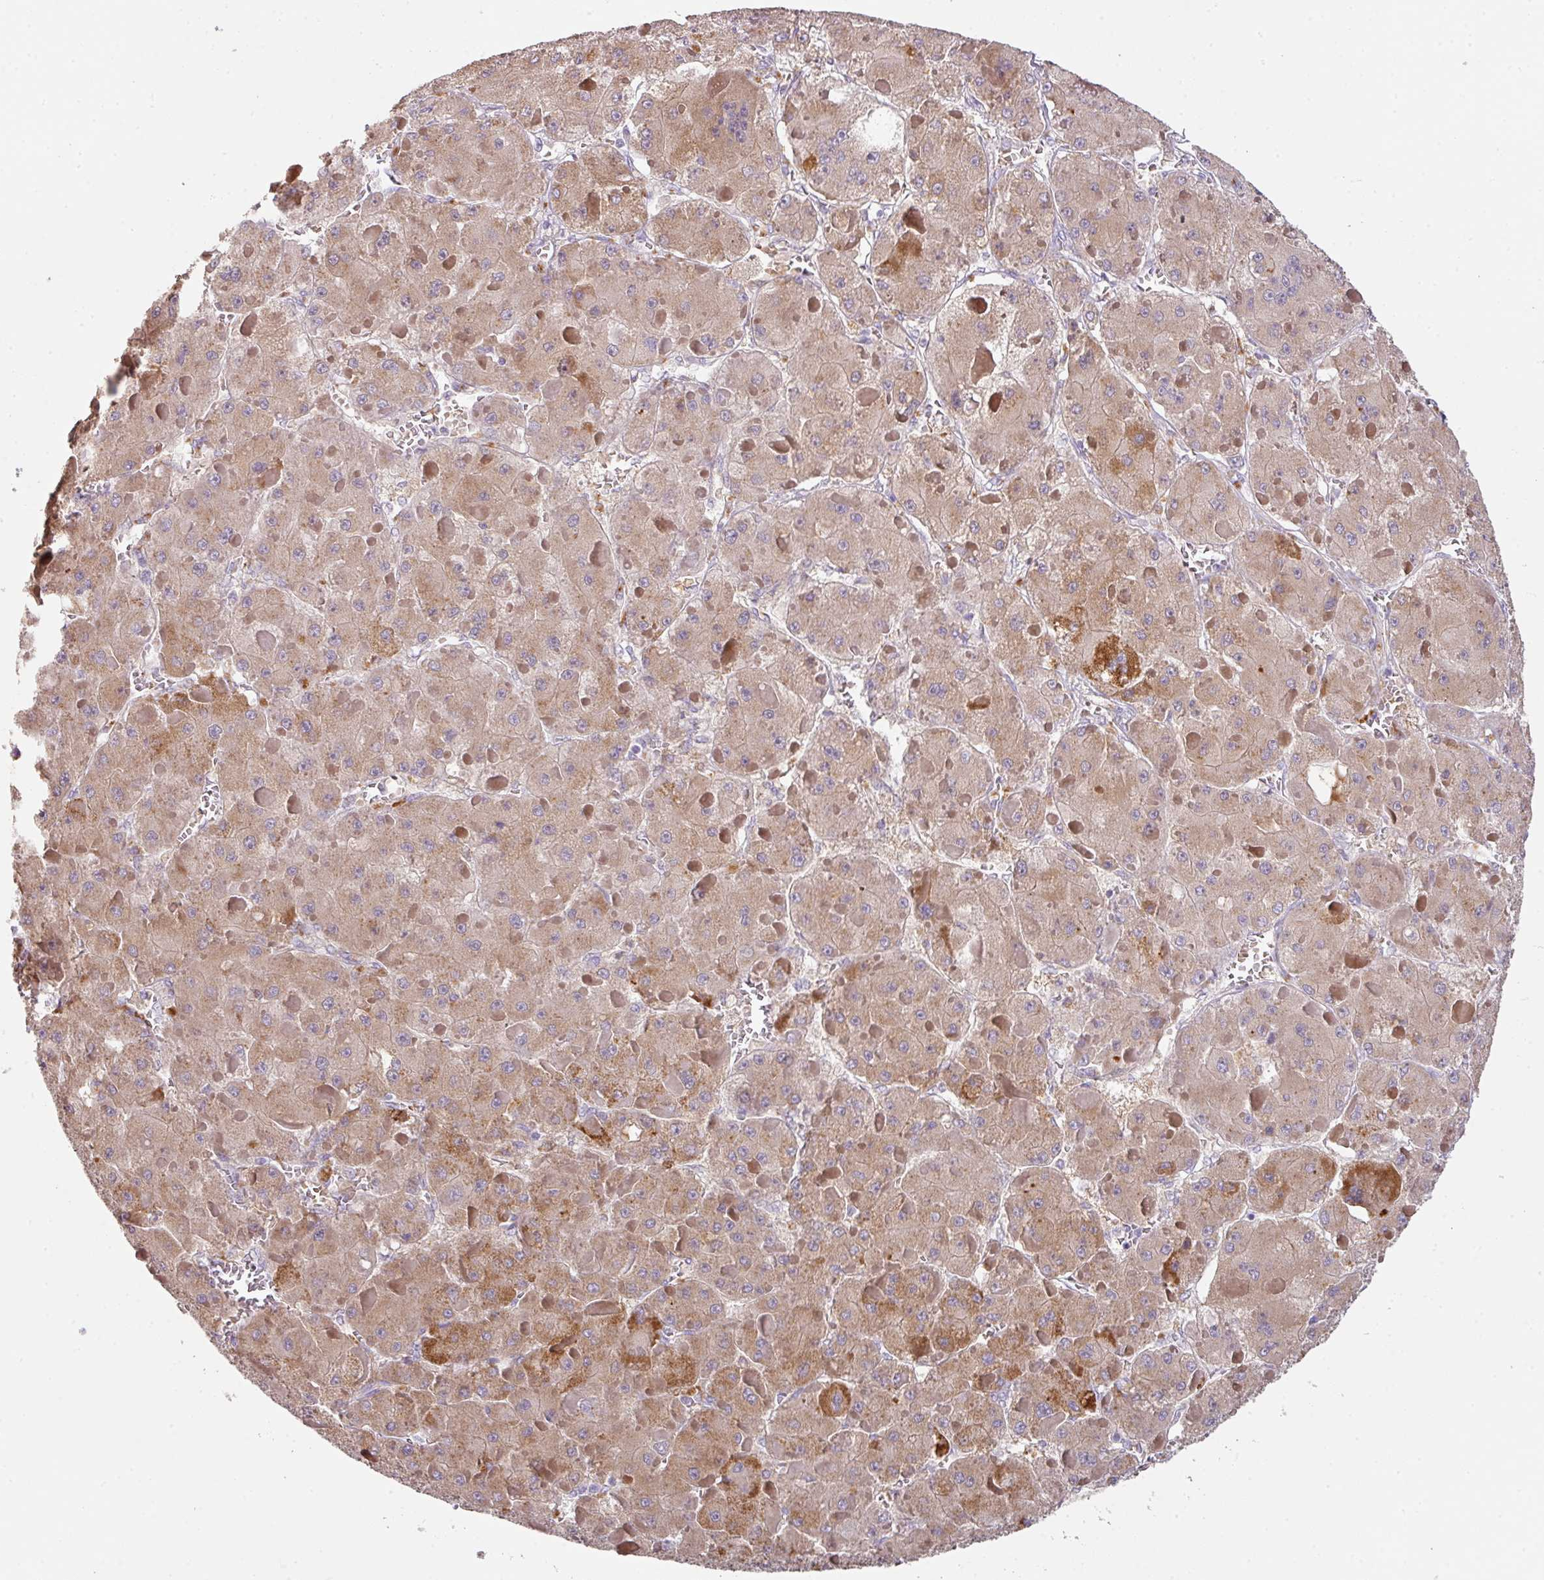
{"staining": {"intensity": "moderate", "quantity": ">75%", "location": "cytoplasmic/membranous"}, "tissue": "liver cancer", "cell_type": "Tumor cells", "image_type": "cancer", "snomed": [{"axis": "morphology", "description": "Carcinoma, Hepatocellular, NOS"}, {"axis": "topography", "description": "Liver"}], "caption": "Immunohistochemistry (IHC) of human liver cancer (hepatocellular carcinoma) exhibits medium levels of moderate cytoplasmic/membranous staining in about >75% of tumor cells.", "gene": "ZNF266", "patient": {"sex": "female", "age": 73}}